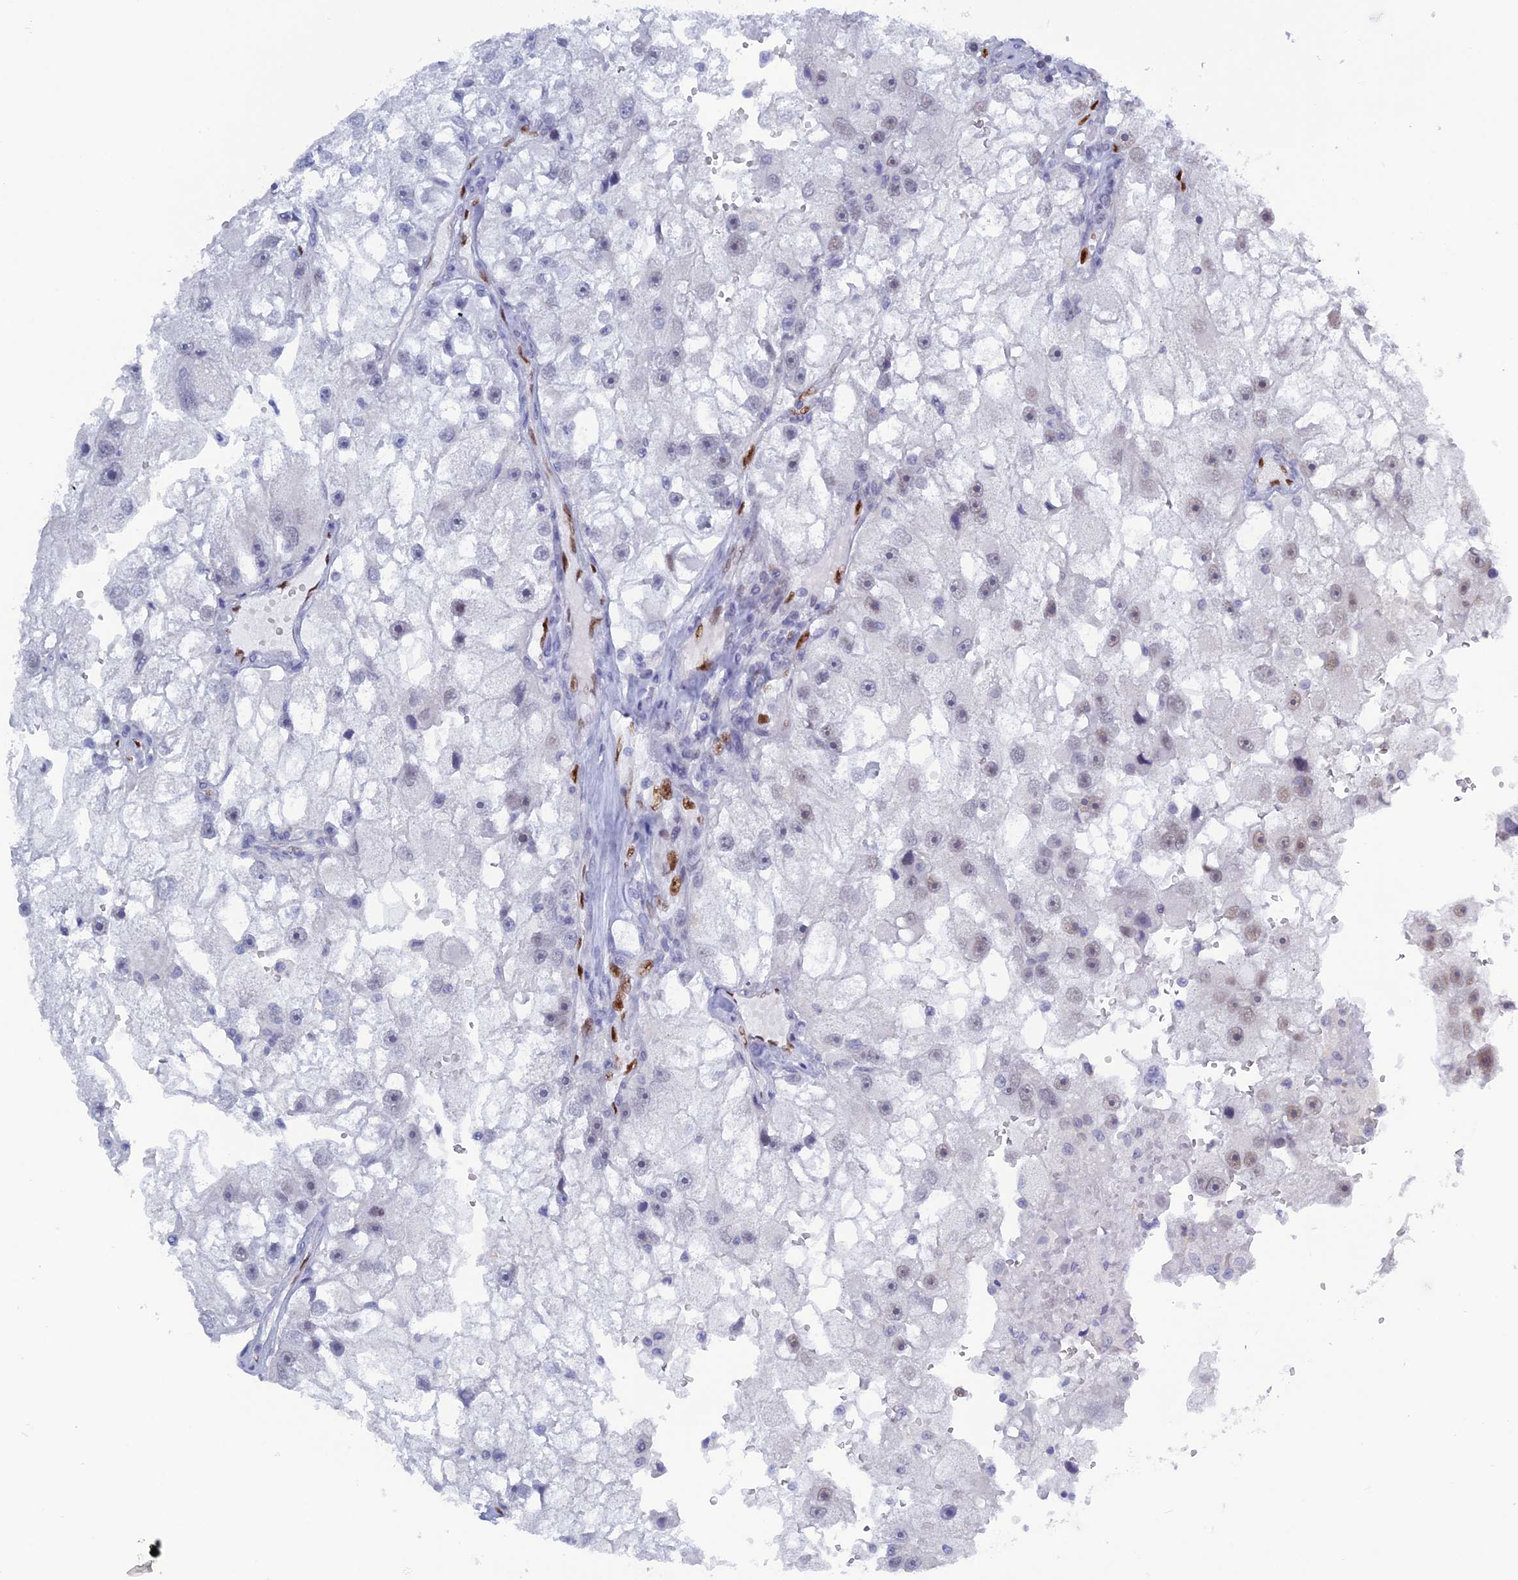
{"staining": {"intensity": "moderate", "quantity": "<25%", "location": "nuclear"}, "tissue": "renal cancer", "cell_type": "Tumor cells", "image_type": "cancer", "snomed": [{"axis": "morphology", "description": "Adenocarcinoma, NOS"}, {"axis": "topography", "description": "Kidney"}], "caption": "IHC of human renal adenocarcinoma demonstrates low levels of moderate nuclear staining in approximately <25% of tumor cells.", "gene": "NOL4L", "patient": {"sex": "male", "age": 63}}